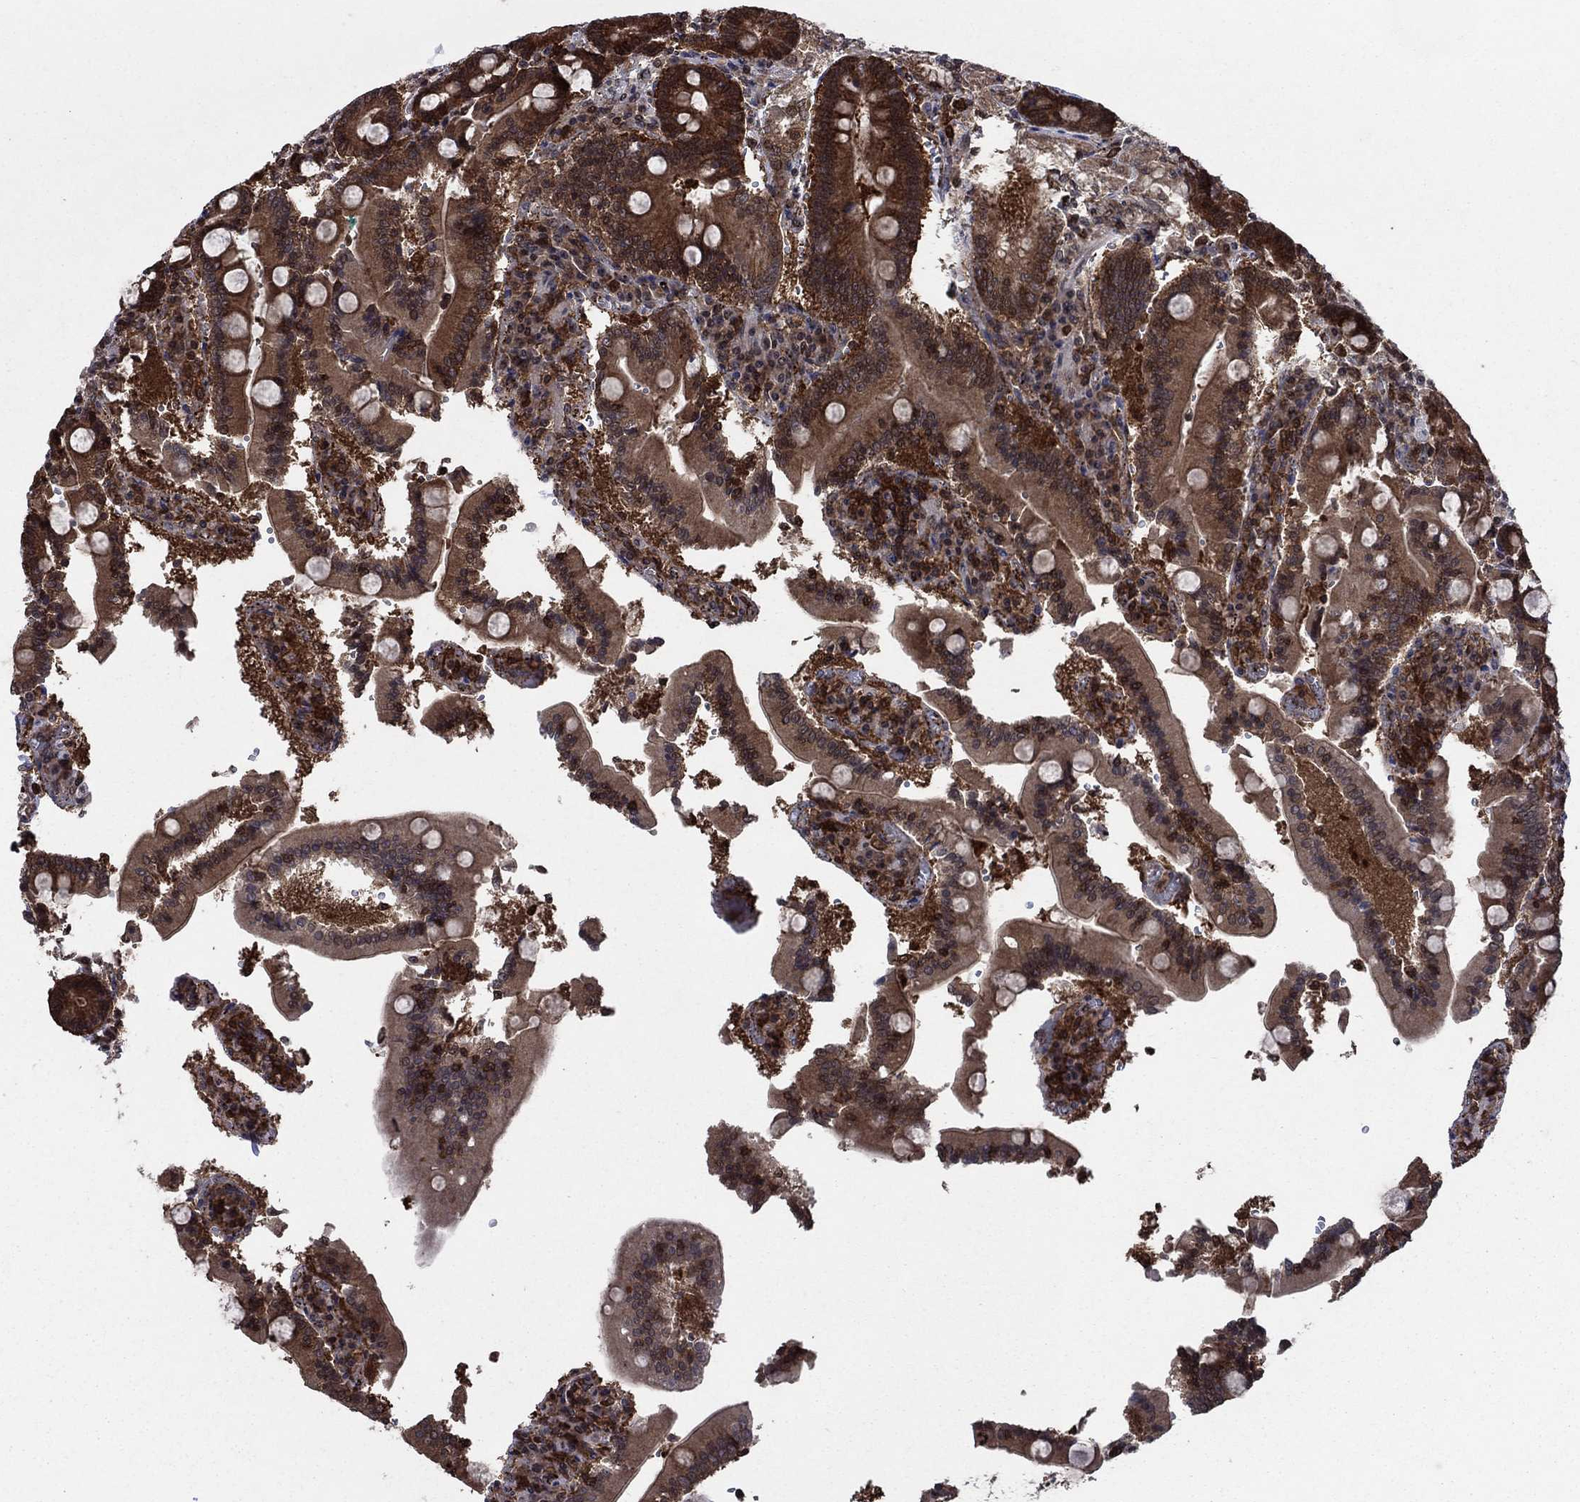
{"staining": {"intensity": "strong", "quantity": ">75%", "location": "cytoplasmic/membranous"}, "tissue": "duodenum", "cell_type": "Glandular cells", "image_type": "normal", "snomed": [{"axis": "morphology", "description": "Normal tissue, NOS"}, {"axis": "topography", "description": "Duodenum"}], "caption": "Immunohistochemical staining of normal duodenum reveals >75% levels of strong cytoplasmic/membranous protein expression in about >75% of glandular cells.", "gene": "CACYBP", "patient": {"sex": "female", "age": 62}}